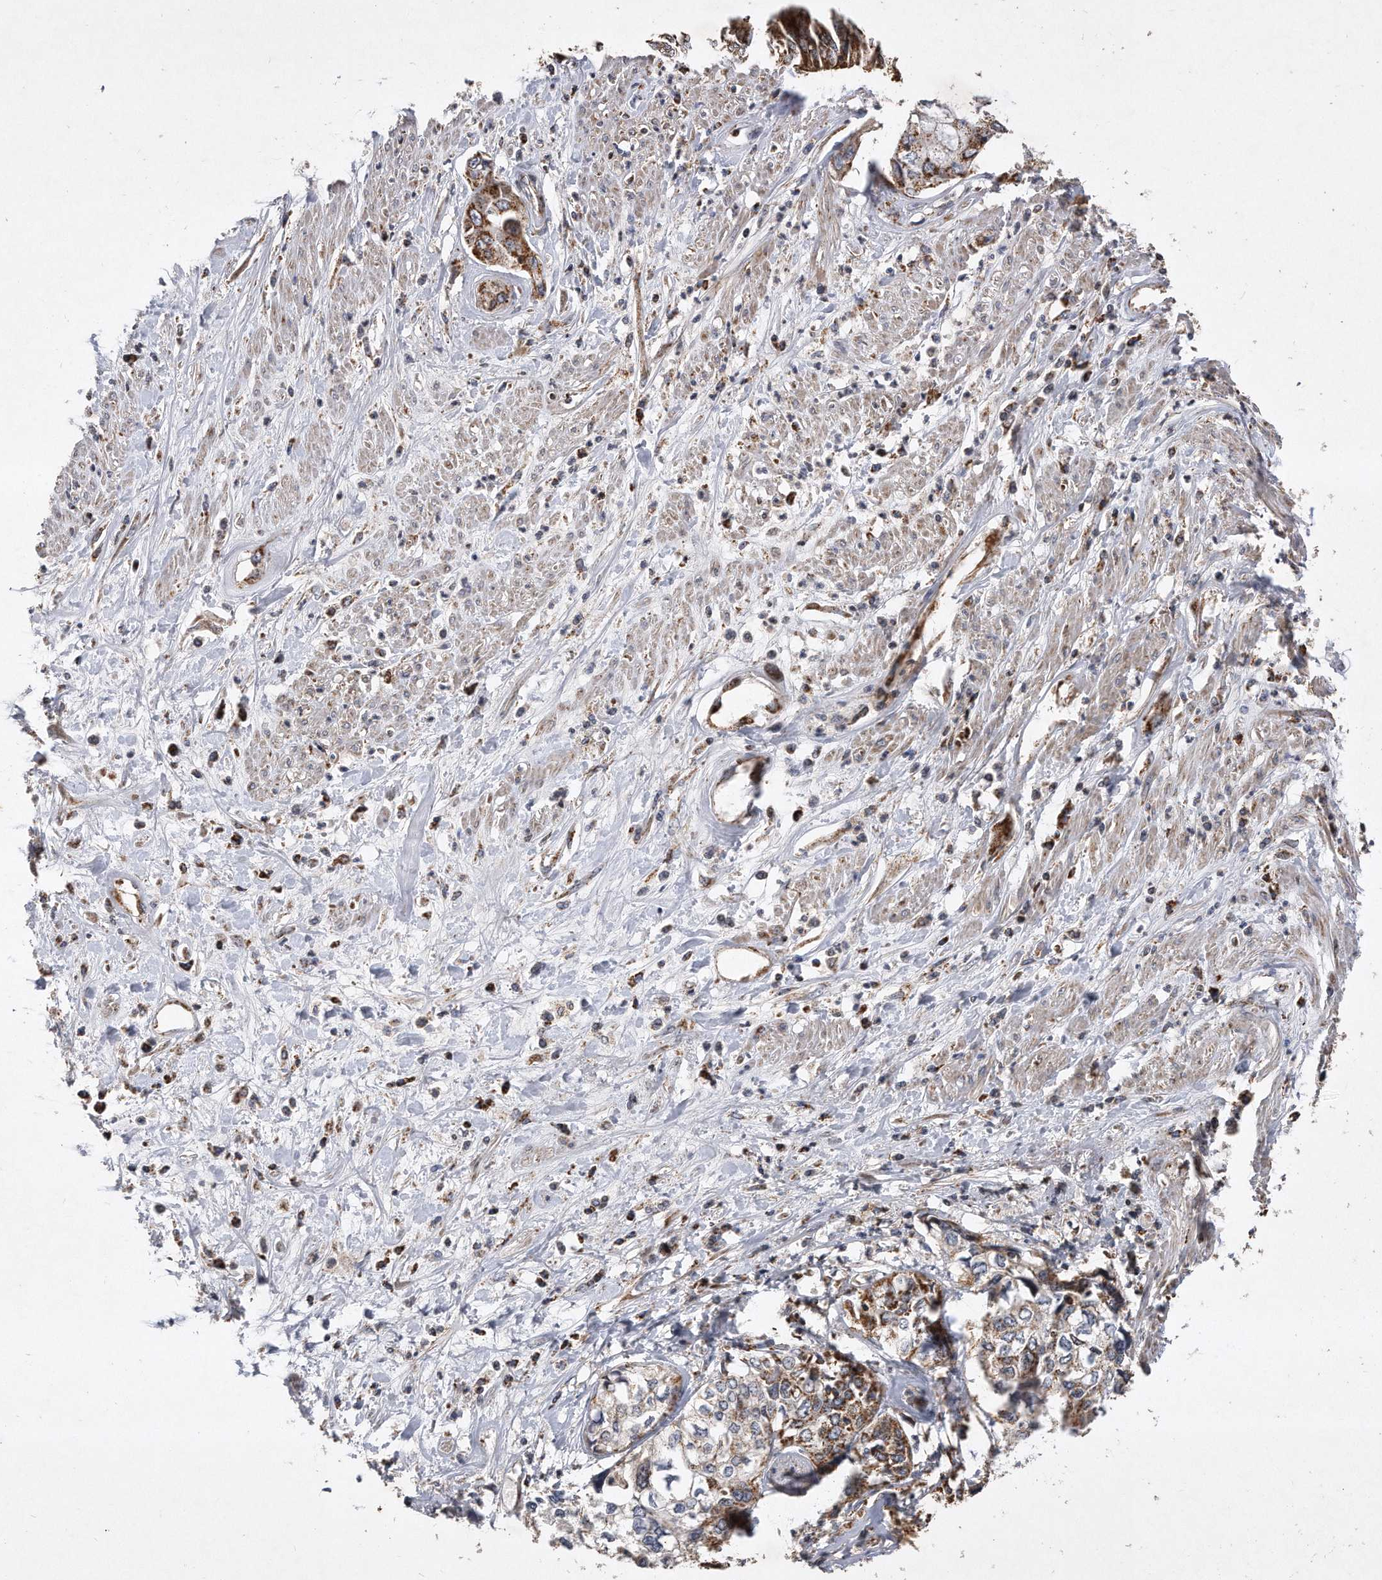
{"staining": {"intensity": "moderate", "quantity": "25%-75%", "location": "cytoplasmic/membranous"}, "tissue": "cervical cancer", "cell_type": "Tumor cells", "image_type": "cancer", "snomed": [{"axis": "morphology", "description": "Squamous cell carcinoma, NOS"}, {"axis": "topography", "description": "Cervix"}], "caption": "Immunohistochemical staining of cervical cancer reveals moderate cytoplasmic/membranous protein staining in about 25%-75% of tumor cells. Using DAB (brown) and hematoxylin (blue) stains, captured at high magnification using brightfield microscopy.", "gene": "PPP5C", "patient": {"sex": "female", "age": 31}}